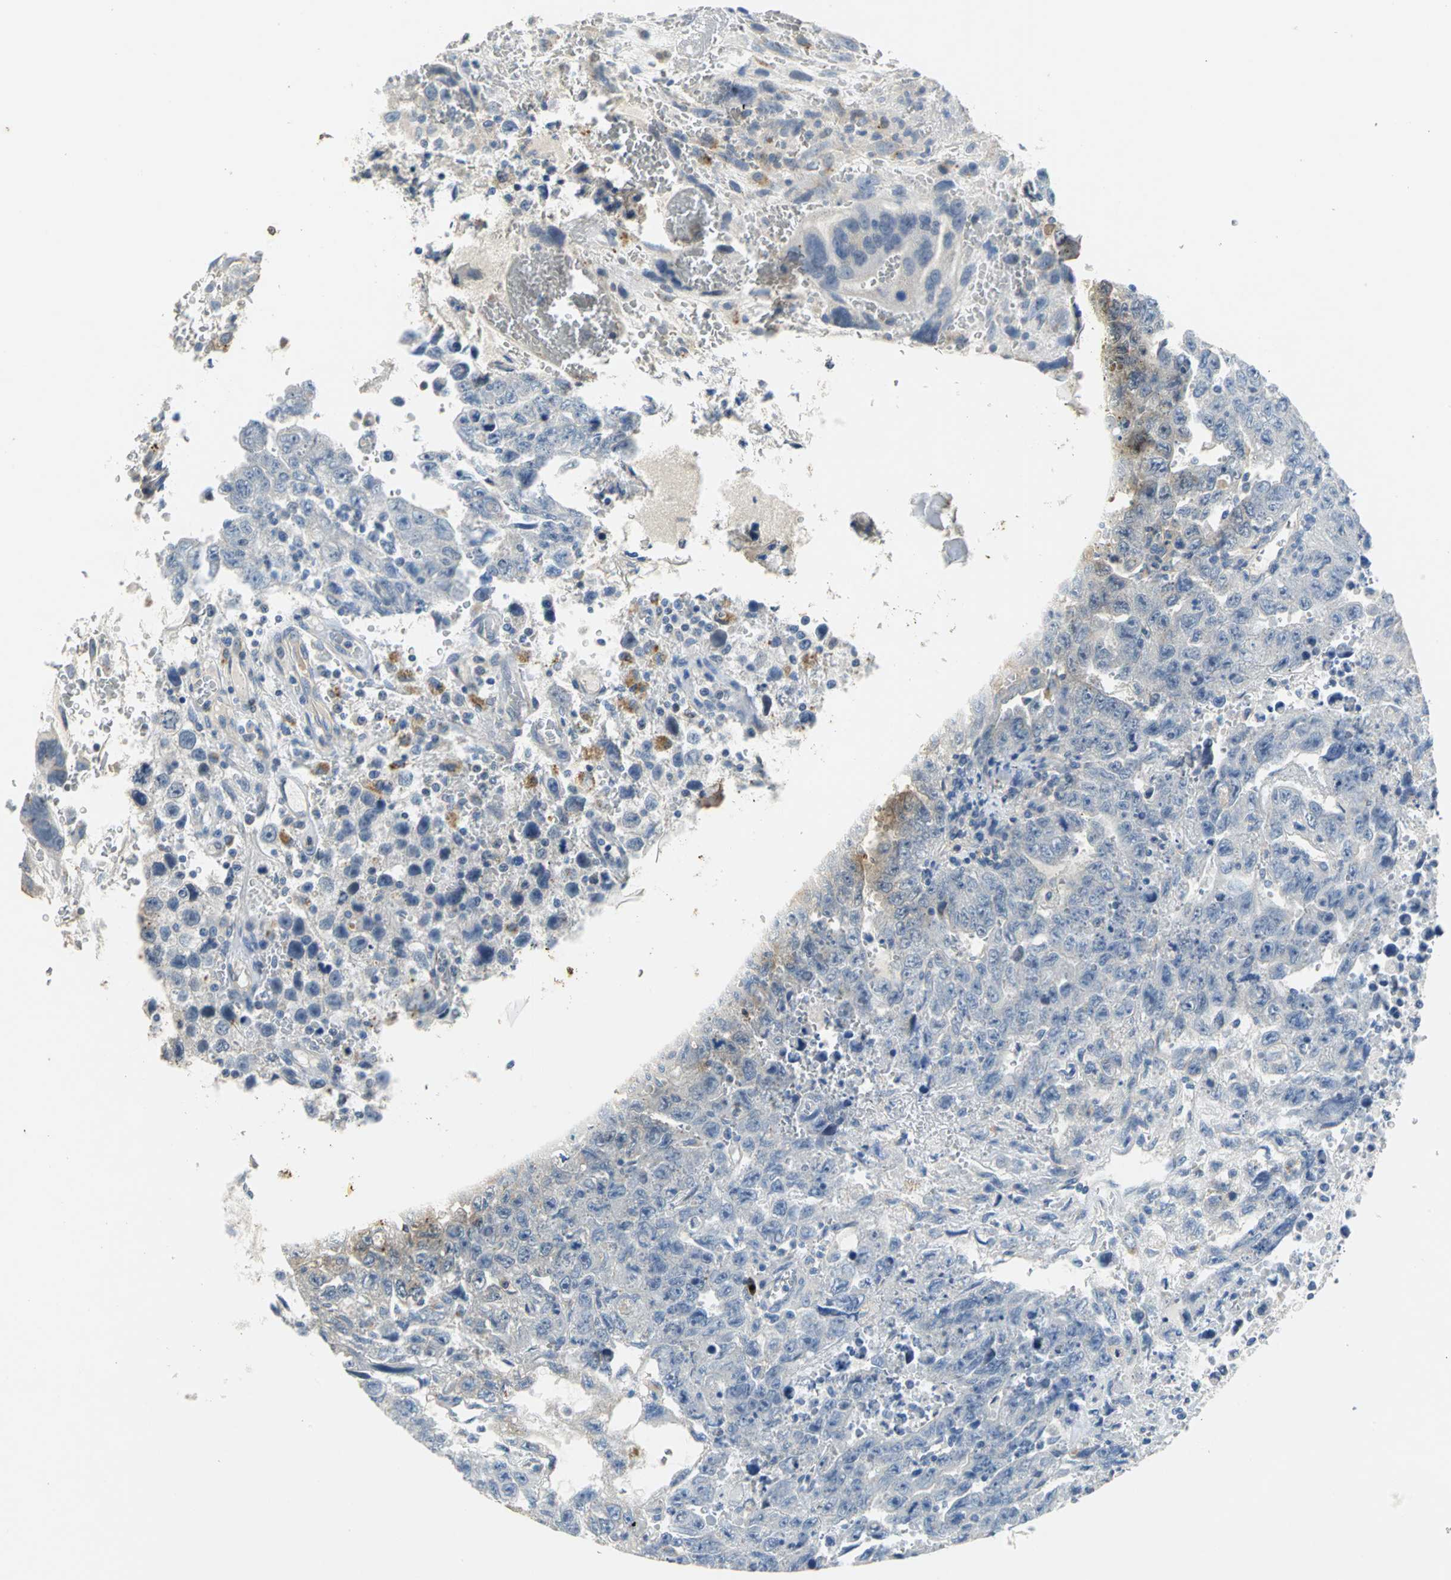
{"staining": {"intensity": "negative", "quantity": "none", "location": "none"}, "tissue": "testis cancer", "cell_type": "Tumor cells", "image_type": "cancer", "snomed": [{"axis": "morphology", "description": "Carcinoma, Embryonal, NOS"}, {"axis": "topography", "description": "Testis"}], "caption": "Tumor cells are negative for brown protein staining in testis cancer (embryonal carcinoma).", "gene": "IL17RB", "patient": {"sex": "male", "age": 28}}